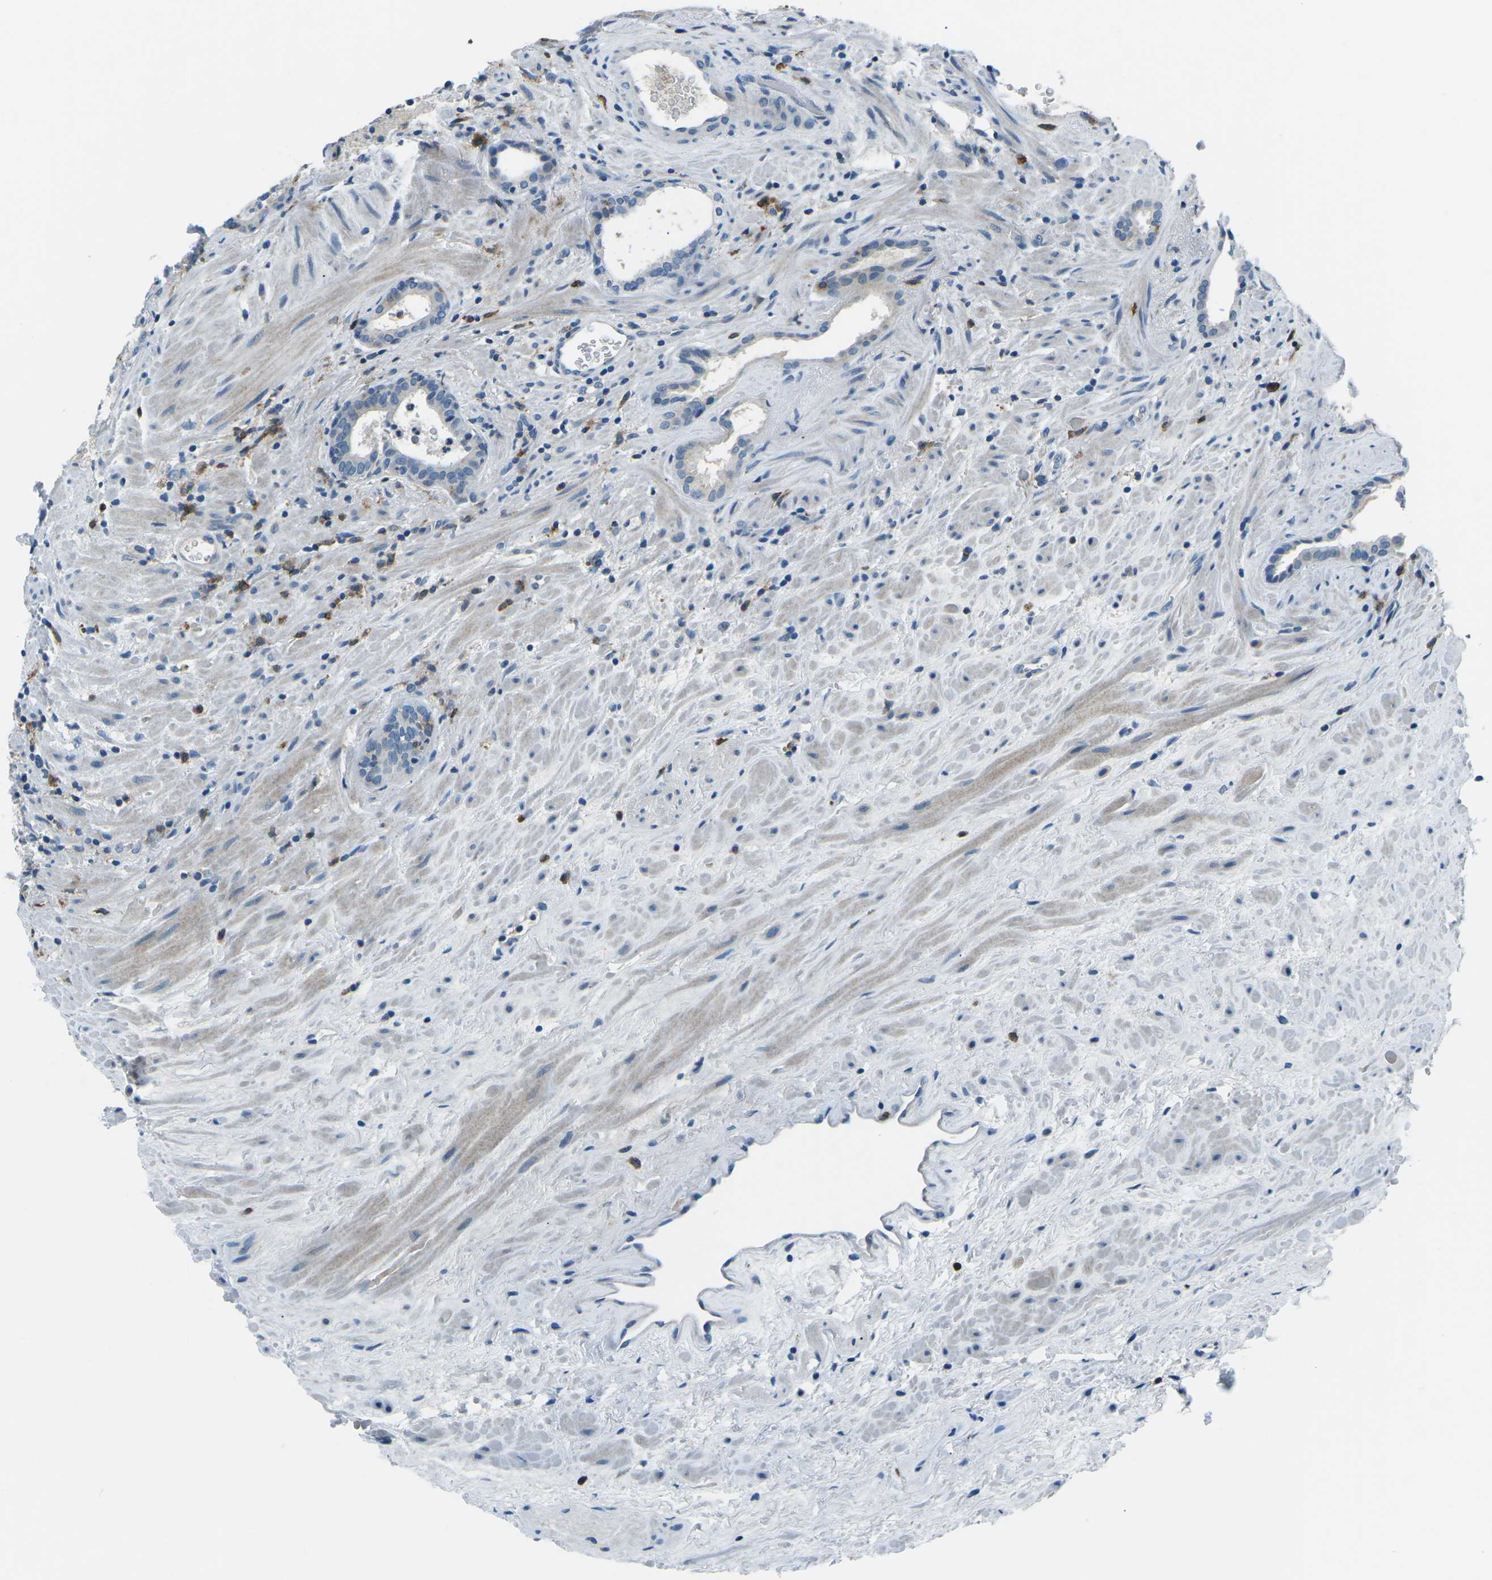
{"staining": {"intensity": "negative", "quantity": "none", "location": "none"}, "tissue": "prostate cancer", "cell_type": "Tumor cells", "image_type": "cancer", "snomed": [{"axis": "morphology", "description": "Adenocarcinoma, High grade"}, {"axis": "topography", "description": "Prostate"}], "caption": "High power microscopy image of an immunohistochemistry image of prostate cancer, revealing no significant positivity in tumor cells.", "gene": "CD1D", "patient": {"sex": "male", "age": 71}}